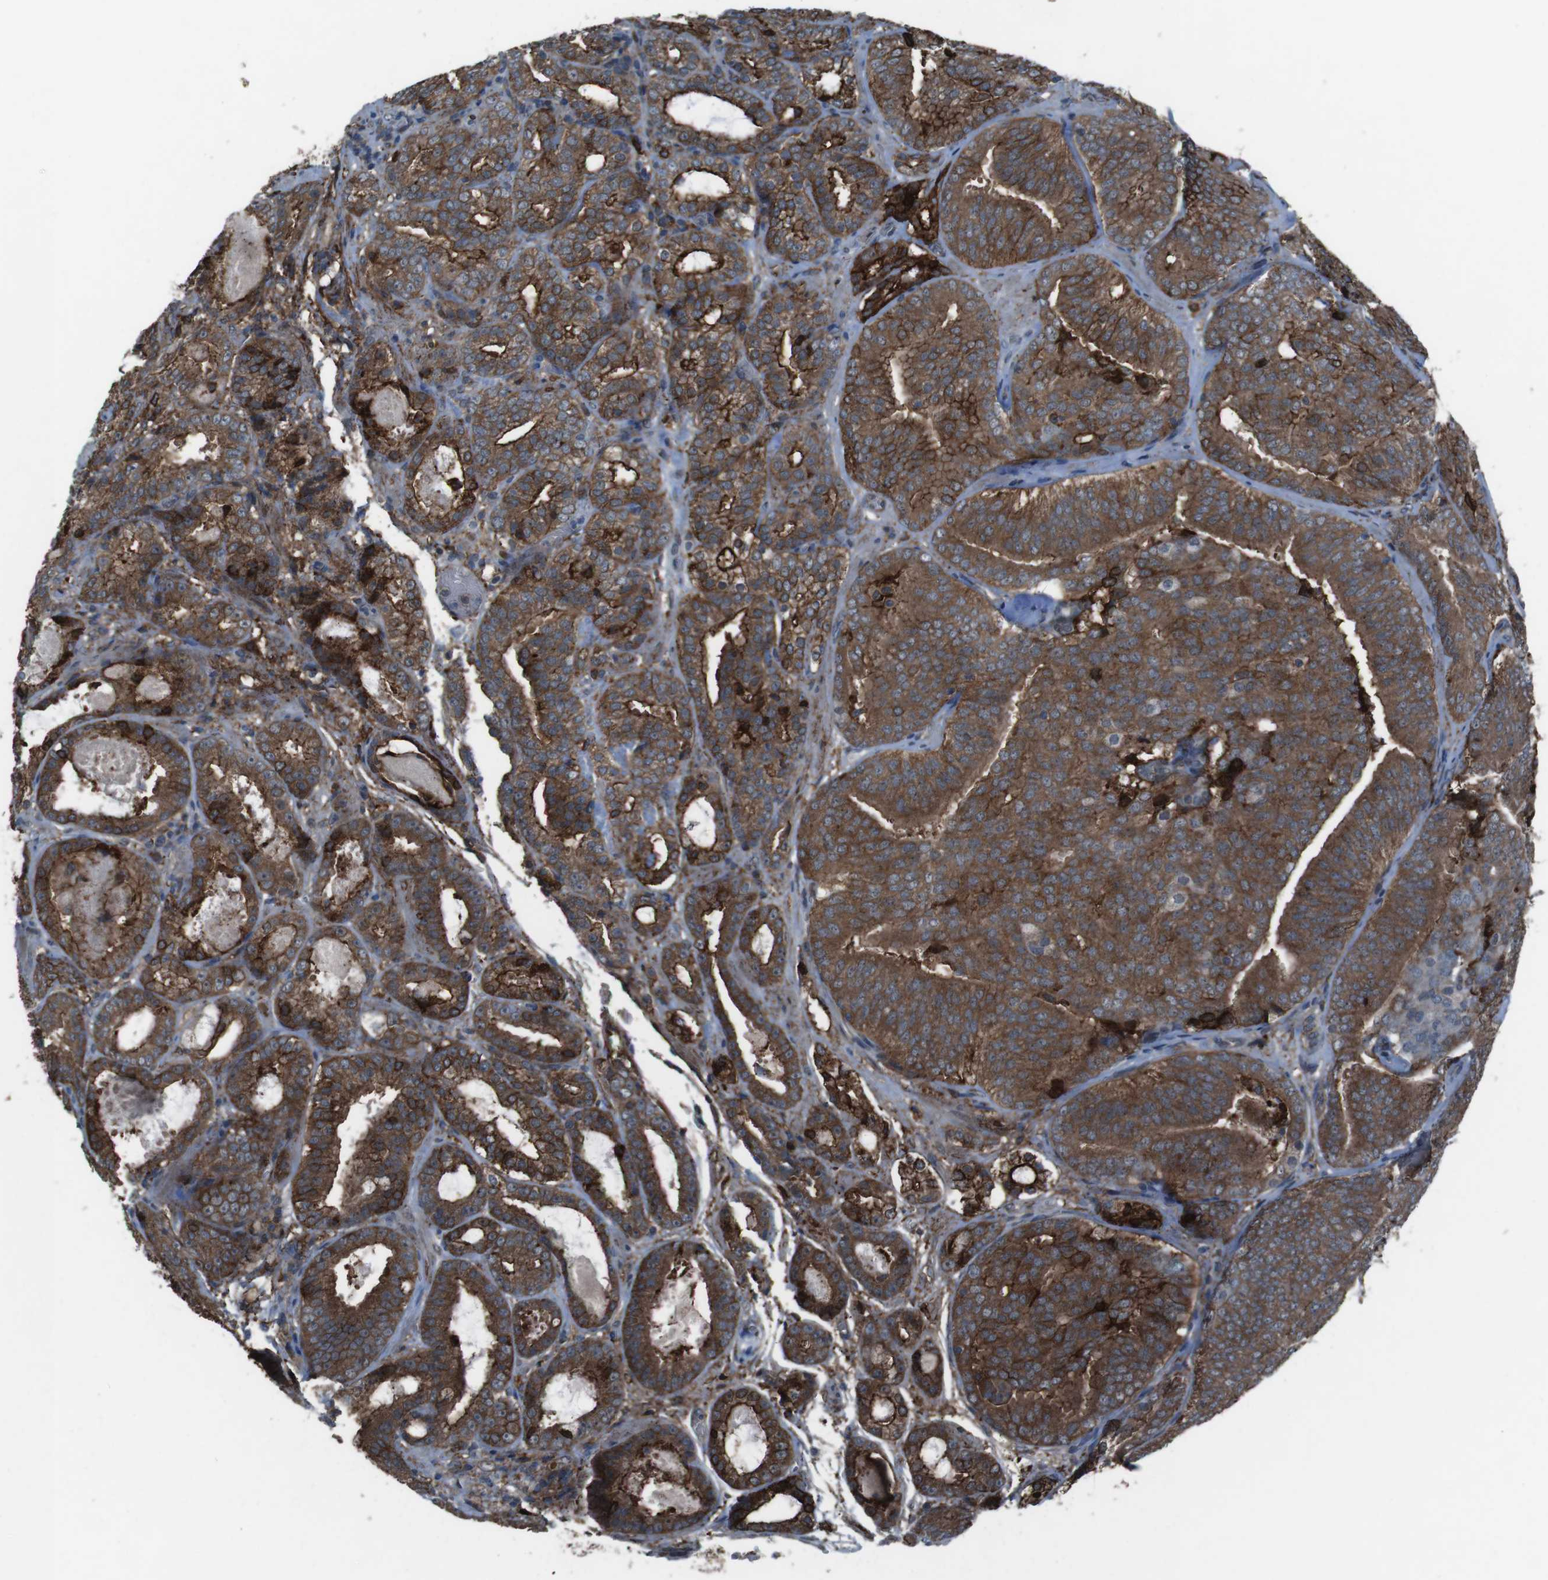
{"staining": {"intensity": "strong", "quantity": ">75%", "location": "cytoplasmic/membranous"}, "tissue": "prostate cancer", "cell_type": "Tumor cells", "image_type": "cancer", "snomed": [{"axis": "morphology", "description": "Adenocarcinoma, Low grade"}, {"axis": "topography", "description": "Prostate"}], "caption": "This image demonstrates immunohistochemistry (IHC) staining of human prostate cancer (adenocarcinoma (low-grade)), with high strong cytoplasmic/membranous positivity in approximately >75% of tumor cells.", "gene": "GDF10", "patient": {"sex": "male", "age": 69}}